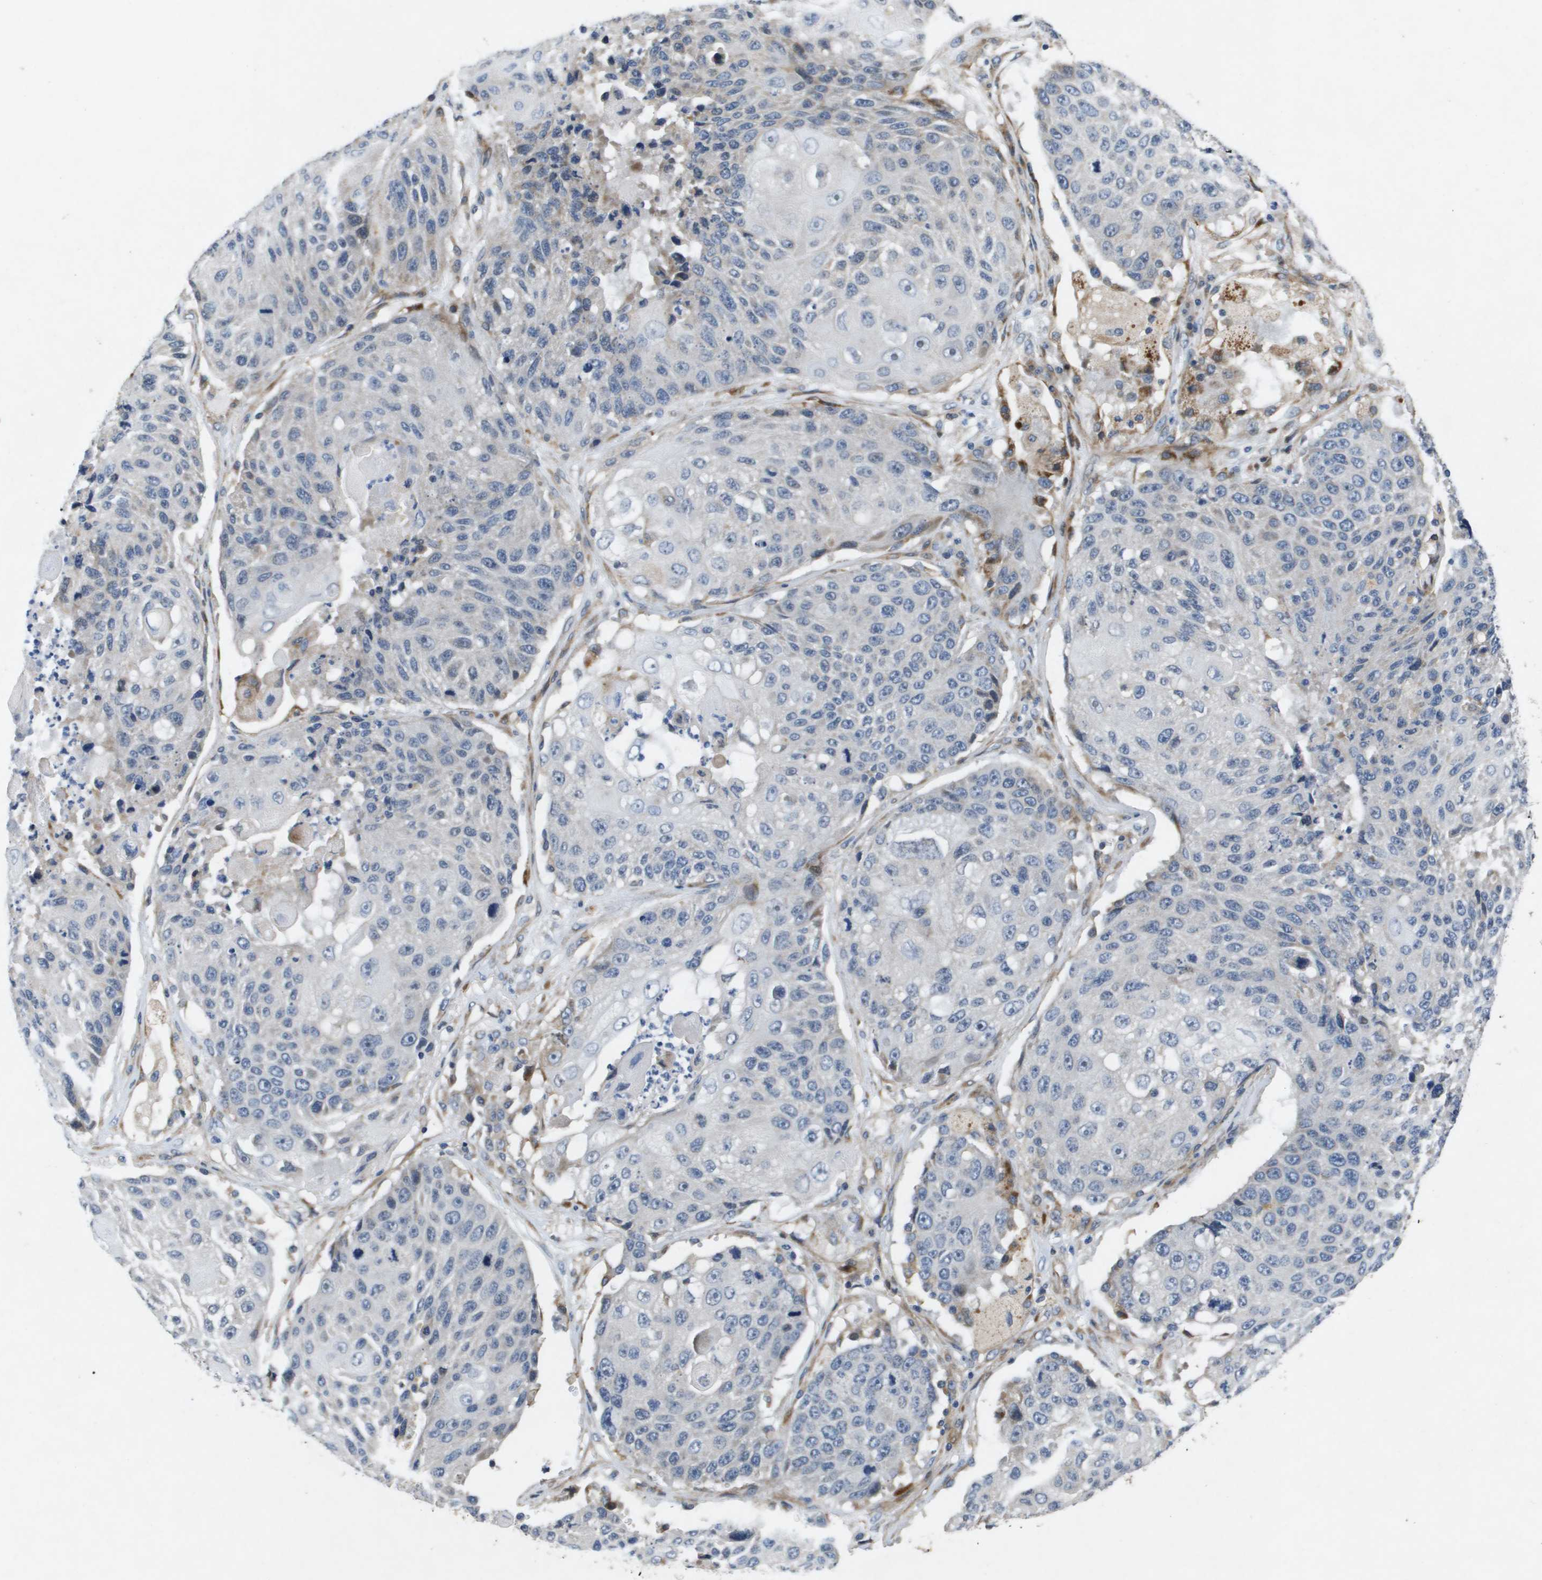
{"staining": {"intensity": "negative", "quantity": "none", "location": "none"}, "tissue": "lung cancer", "cell_type": "Tumor cells", "image_type": "cancer", "snomed": [{"axis": "morphology", "description": "Squamous cell carcinoma, NOS"}, {"axis": "topography", "description": "Lung"}], "caption": "A micrograph of human lung cancer (squamous cell carcinoma) is negative for staining in tumor cells.", "gene": "ENTPD2", "patient": {"sex": "male", "age": 61}}